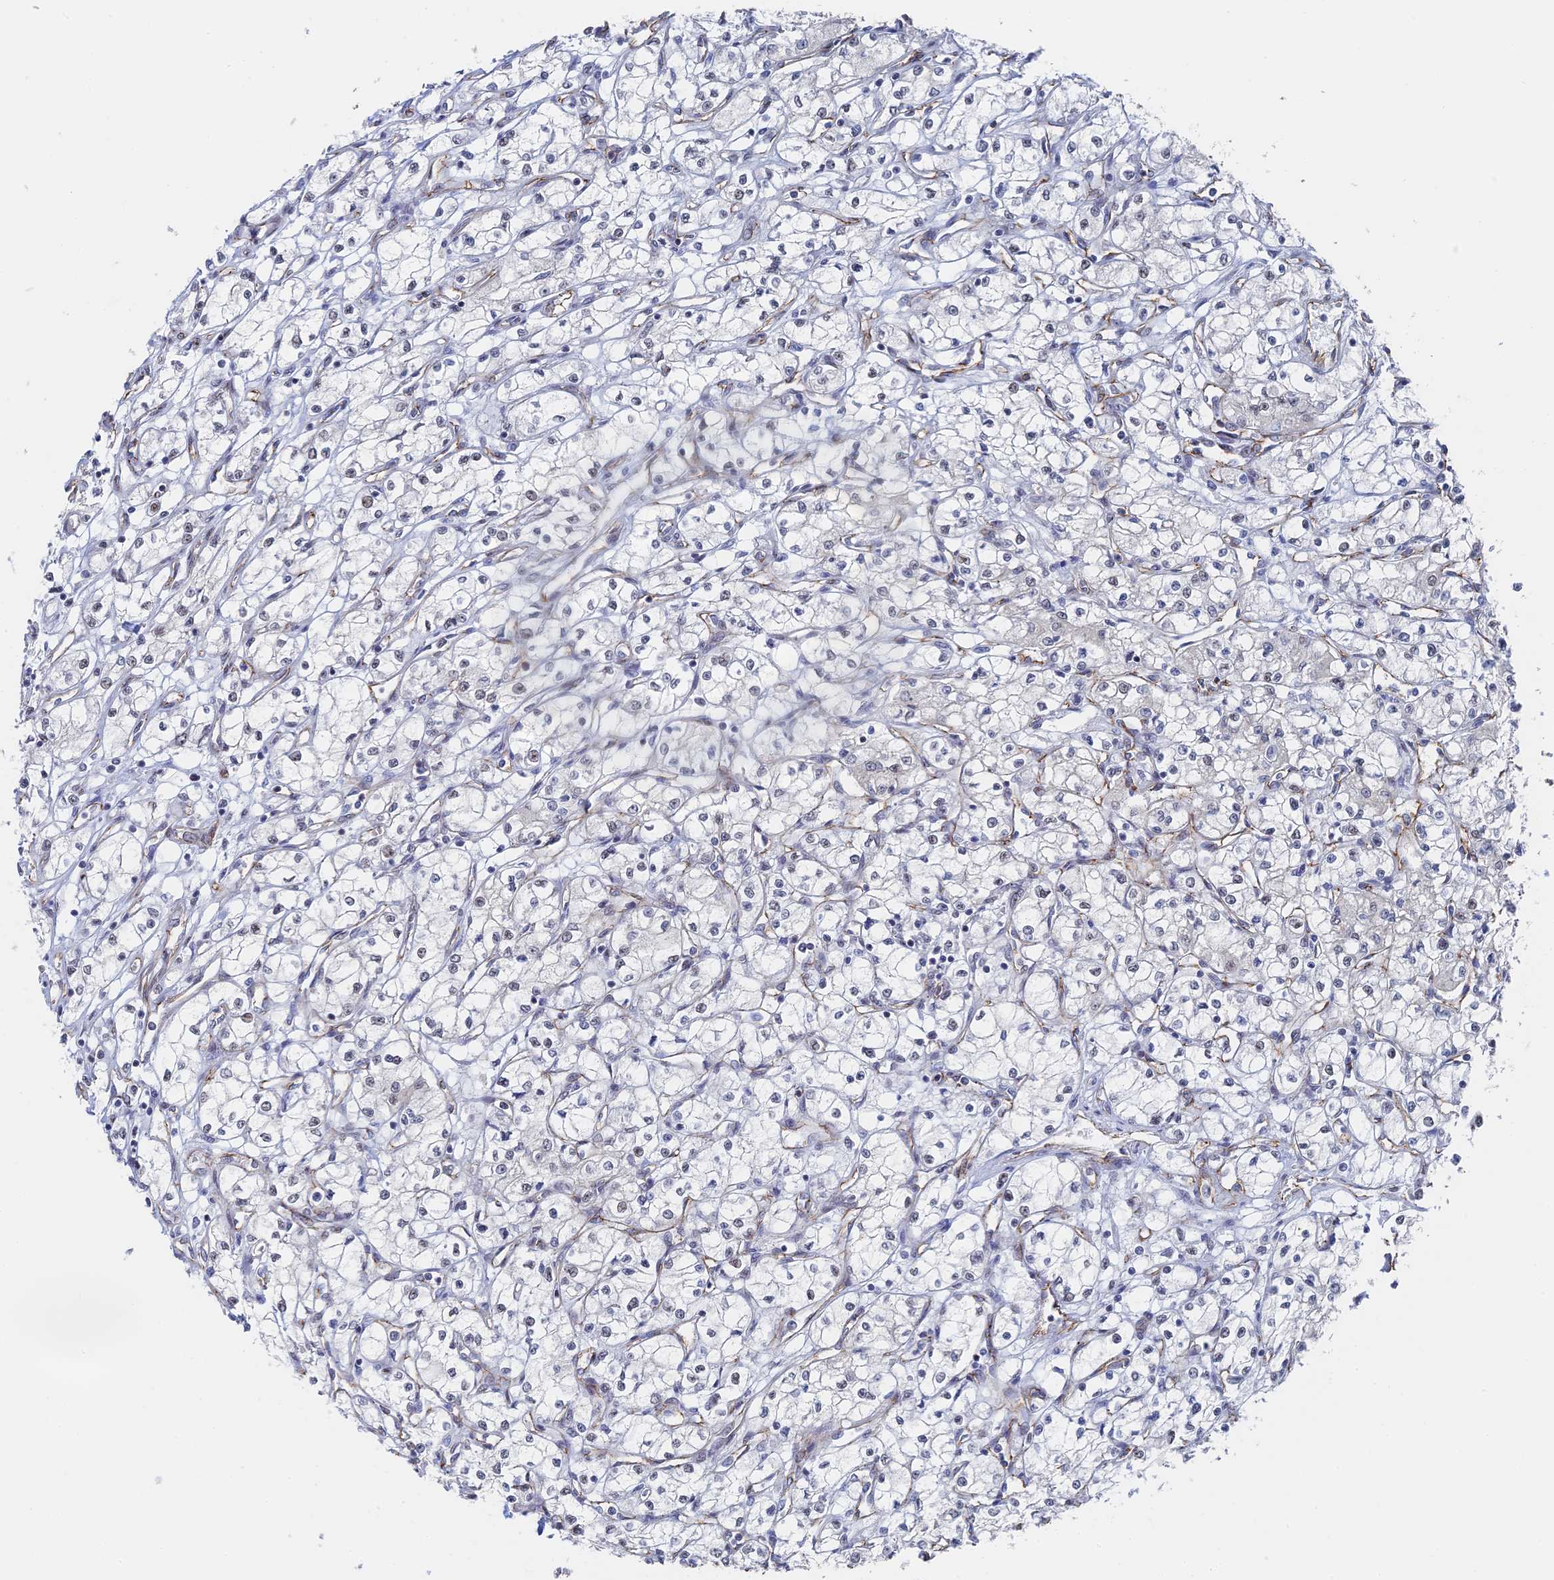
{"staining": {"intensity": "weak", "quantity": "<25%", "location": "nuclear"}, "tissue": "renal cancer", "cell_type": "Tumor cells", "image_type": "cancer", "snomed": [{"axis": "morphology", "description": "Adenocarcinoma, NOS"}, {"axis": "topography", "description": "Kidney"}], "caption": "Human renal adenocarcinoma stained for a protein using immunohistochemistry (IHC) shows no staining in tumor cells.", "gene": "CFAP92", "patient": {"sex": "male", "age": 59}}